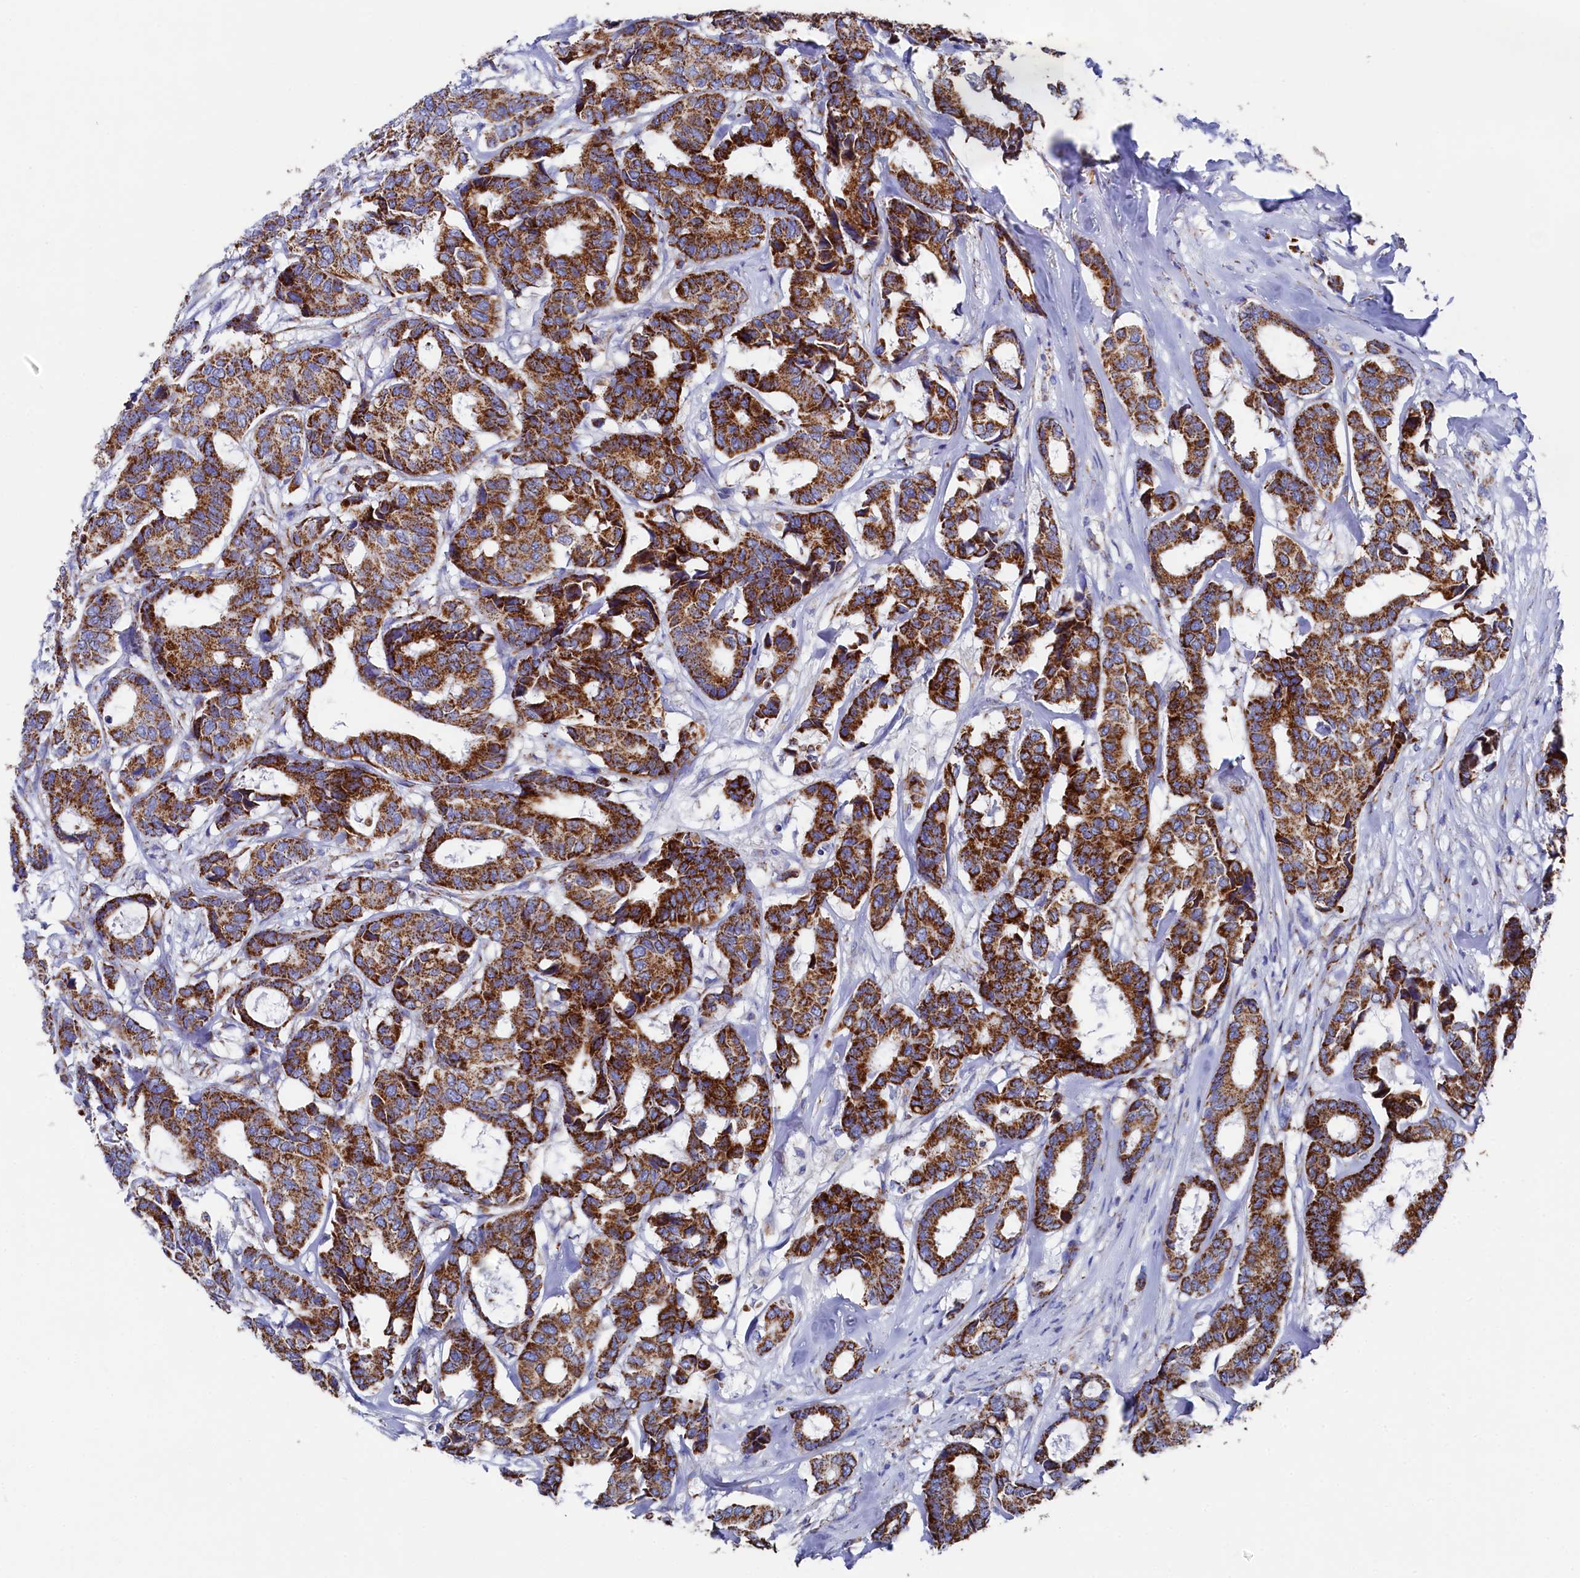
{"staining": {"intensity": "strong", "quantity": ">75%", "location": "cytoplasmic/membranous"}, "tissue": "breast cancer", "cell_type": "Tumor cells", "image_type": "cancer", "snomed": [{"axis": "morphology", "description": "Duct carcinoma"}, {"axis": "topography", "description": "Breast"}], "caption": "This micrograph reveals immunohistochemistry (IHC) staining of human breast cancer, with high strong cytoplasmic/membranous positivity in approximately >75% of tumor cells.", "gene": "MMAB", "patient": {"sex": "female", "age": 87}}